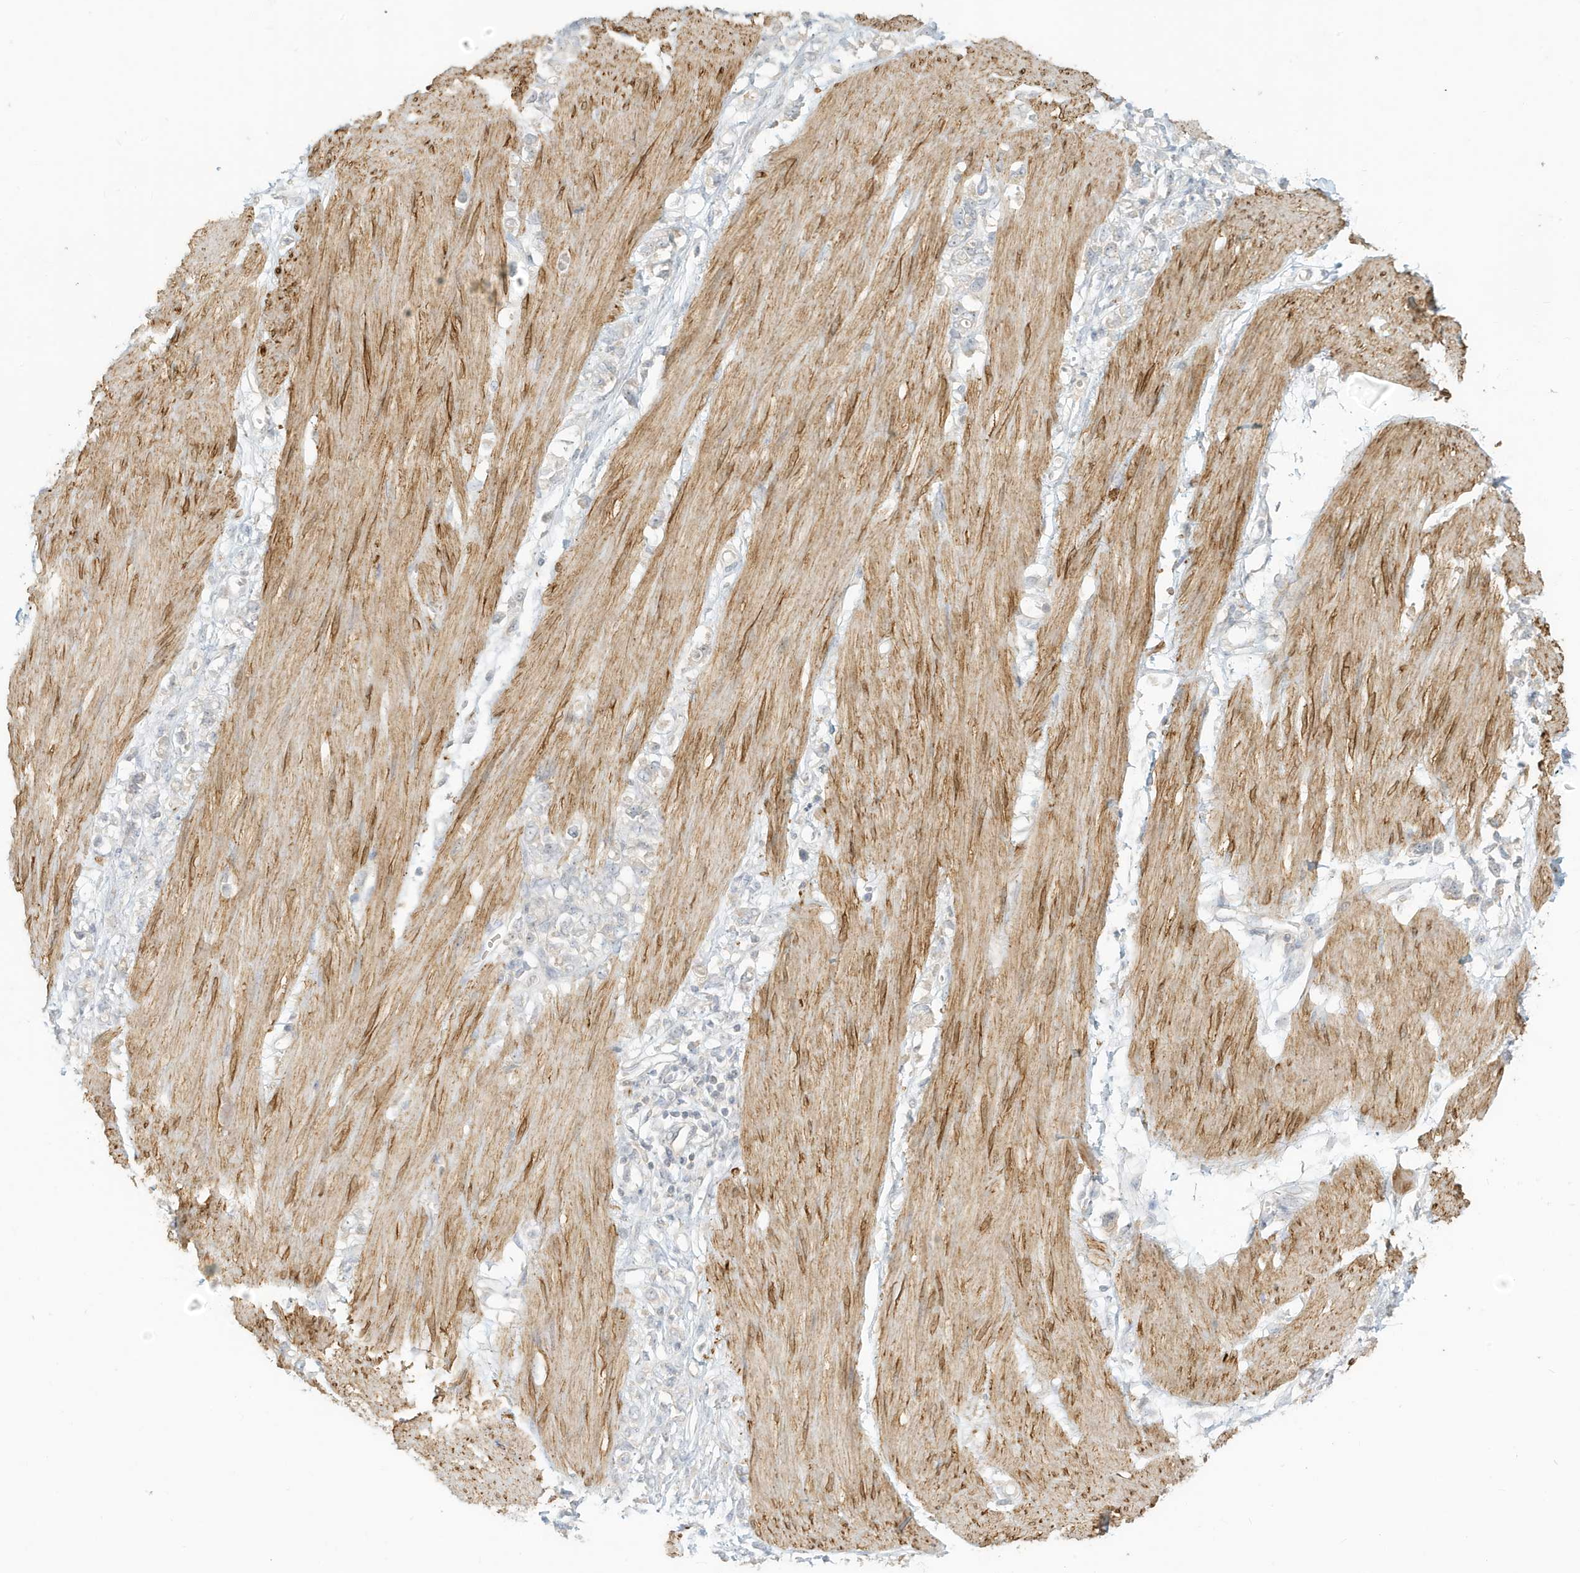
{"staining": {"intensity": "negative", "quantity": "none", "location": "none"}, "tissue": "stomach cancer", "cell_type": "Tumor cells", "image_type": "cancer", "snomed": [{"axis": "morphology", "description": "Adenocarcinoma, NOS"}, {"axis": "topography", "description": "Stomach"}], "caption": "High power microscopy histopathology image of an immunohistochemistry (IHC) micrograph of stomach adenocarcinoma, revealing no significant expression in tumor cells.", "gene": "MCOLN1", "patient": {"sex": "female", "age": 76}}